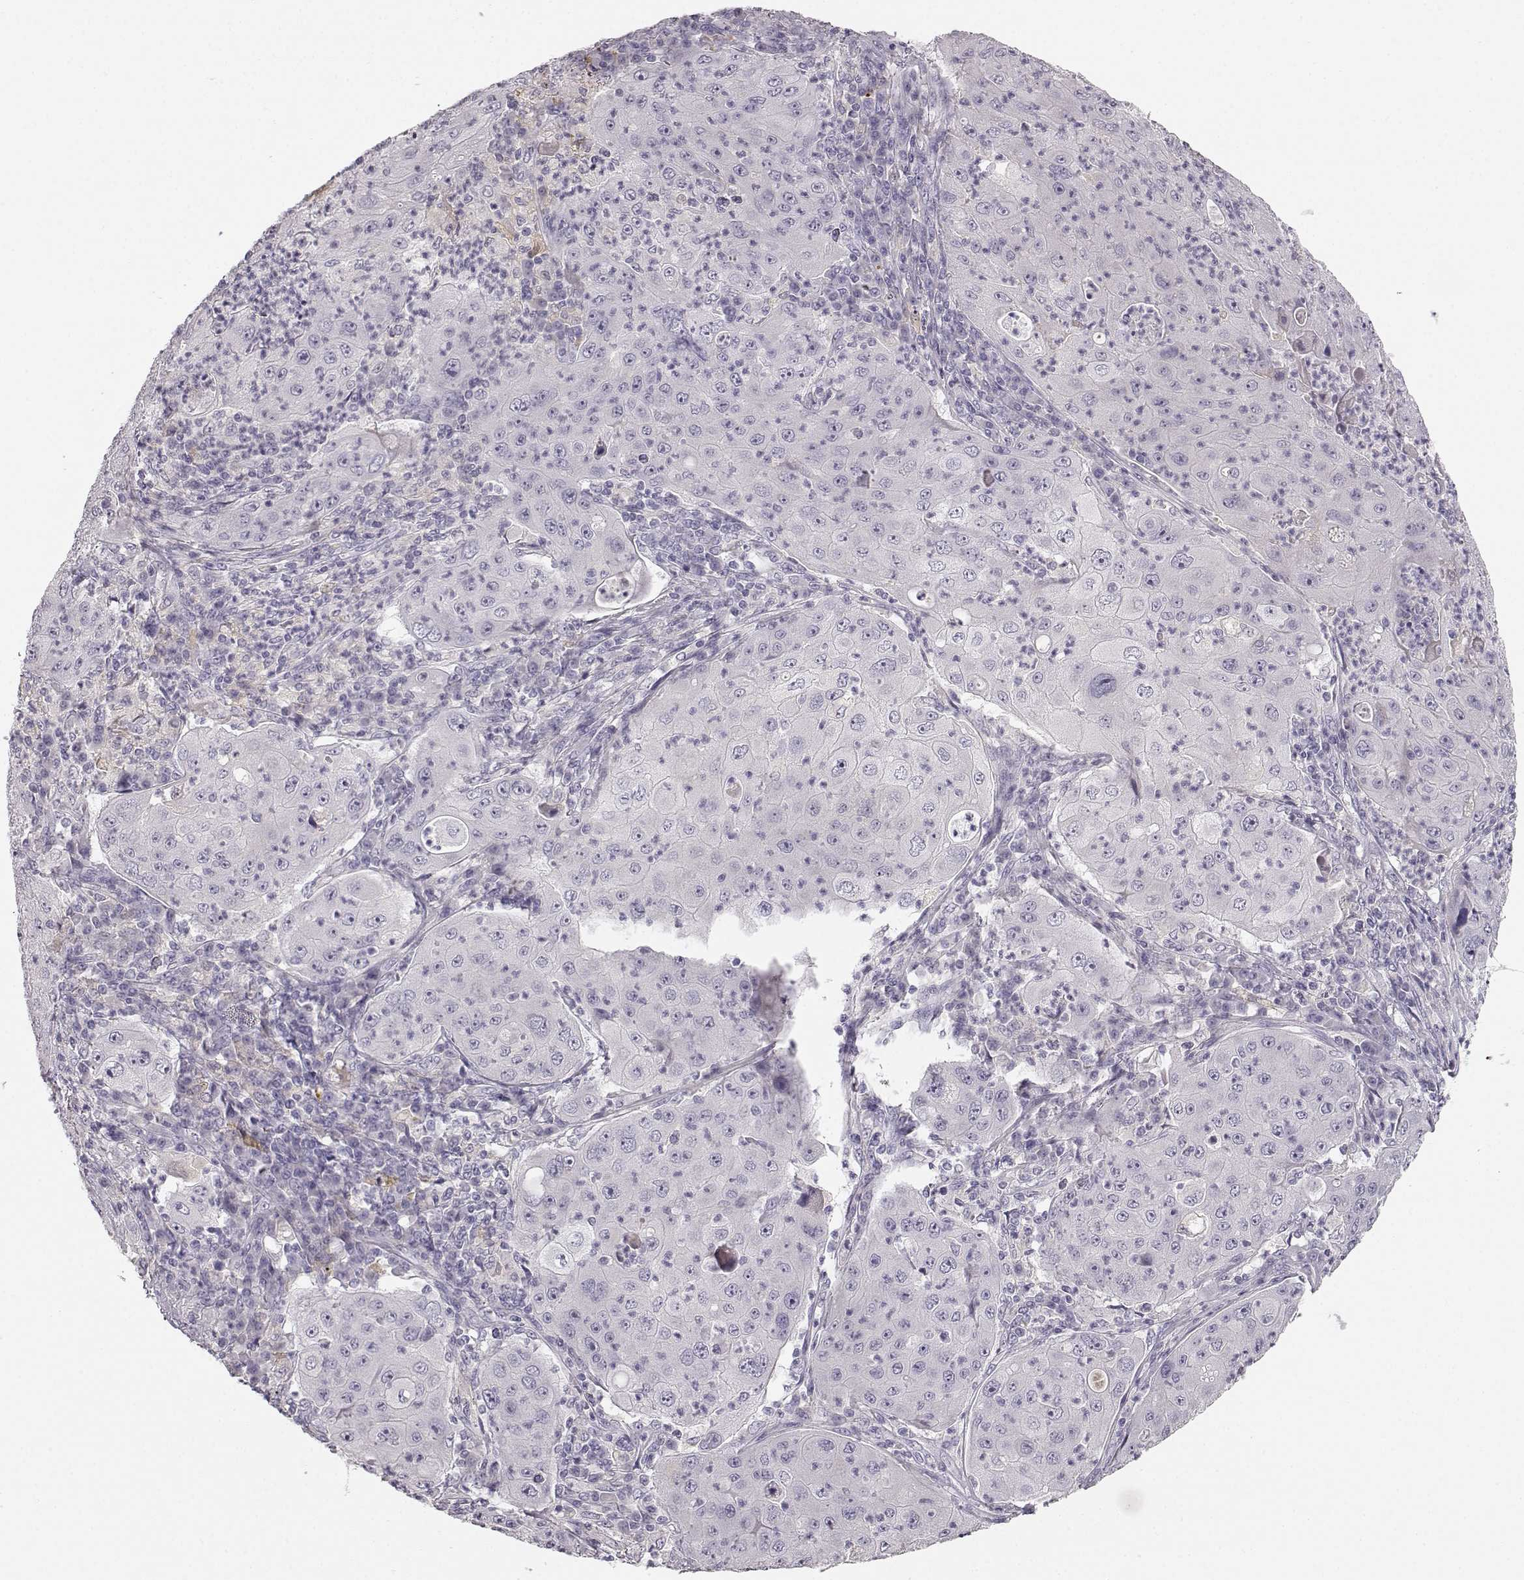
{"staining": {"intensity": "negative", "quantity": "none", "location": "none"}, "tissue": "lung cancer", "cell_type": "Tumor cells", "image_type": "cancer", "snomed": [{"axis": "morphology", "description": "Squamous cell carcinoma, NOS"}, {"axis": "topography", "description": "Lung"}], "caption": "This is an immunohistochemistry (IHC) photomicrograph of human lung cancer (squamous cell carcinoma). There is no expression in tumor cells.", "gene": "KIAA0319", "patient": {"sex": "female", "age": 59}}